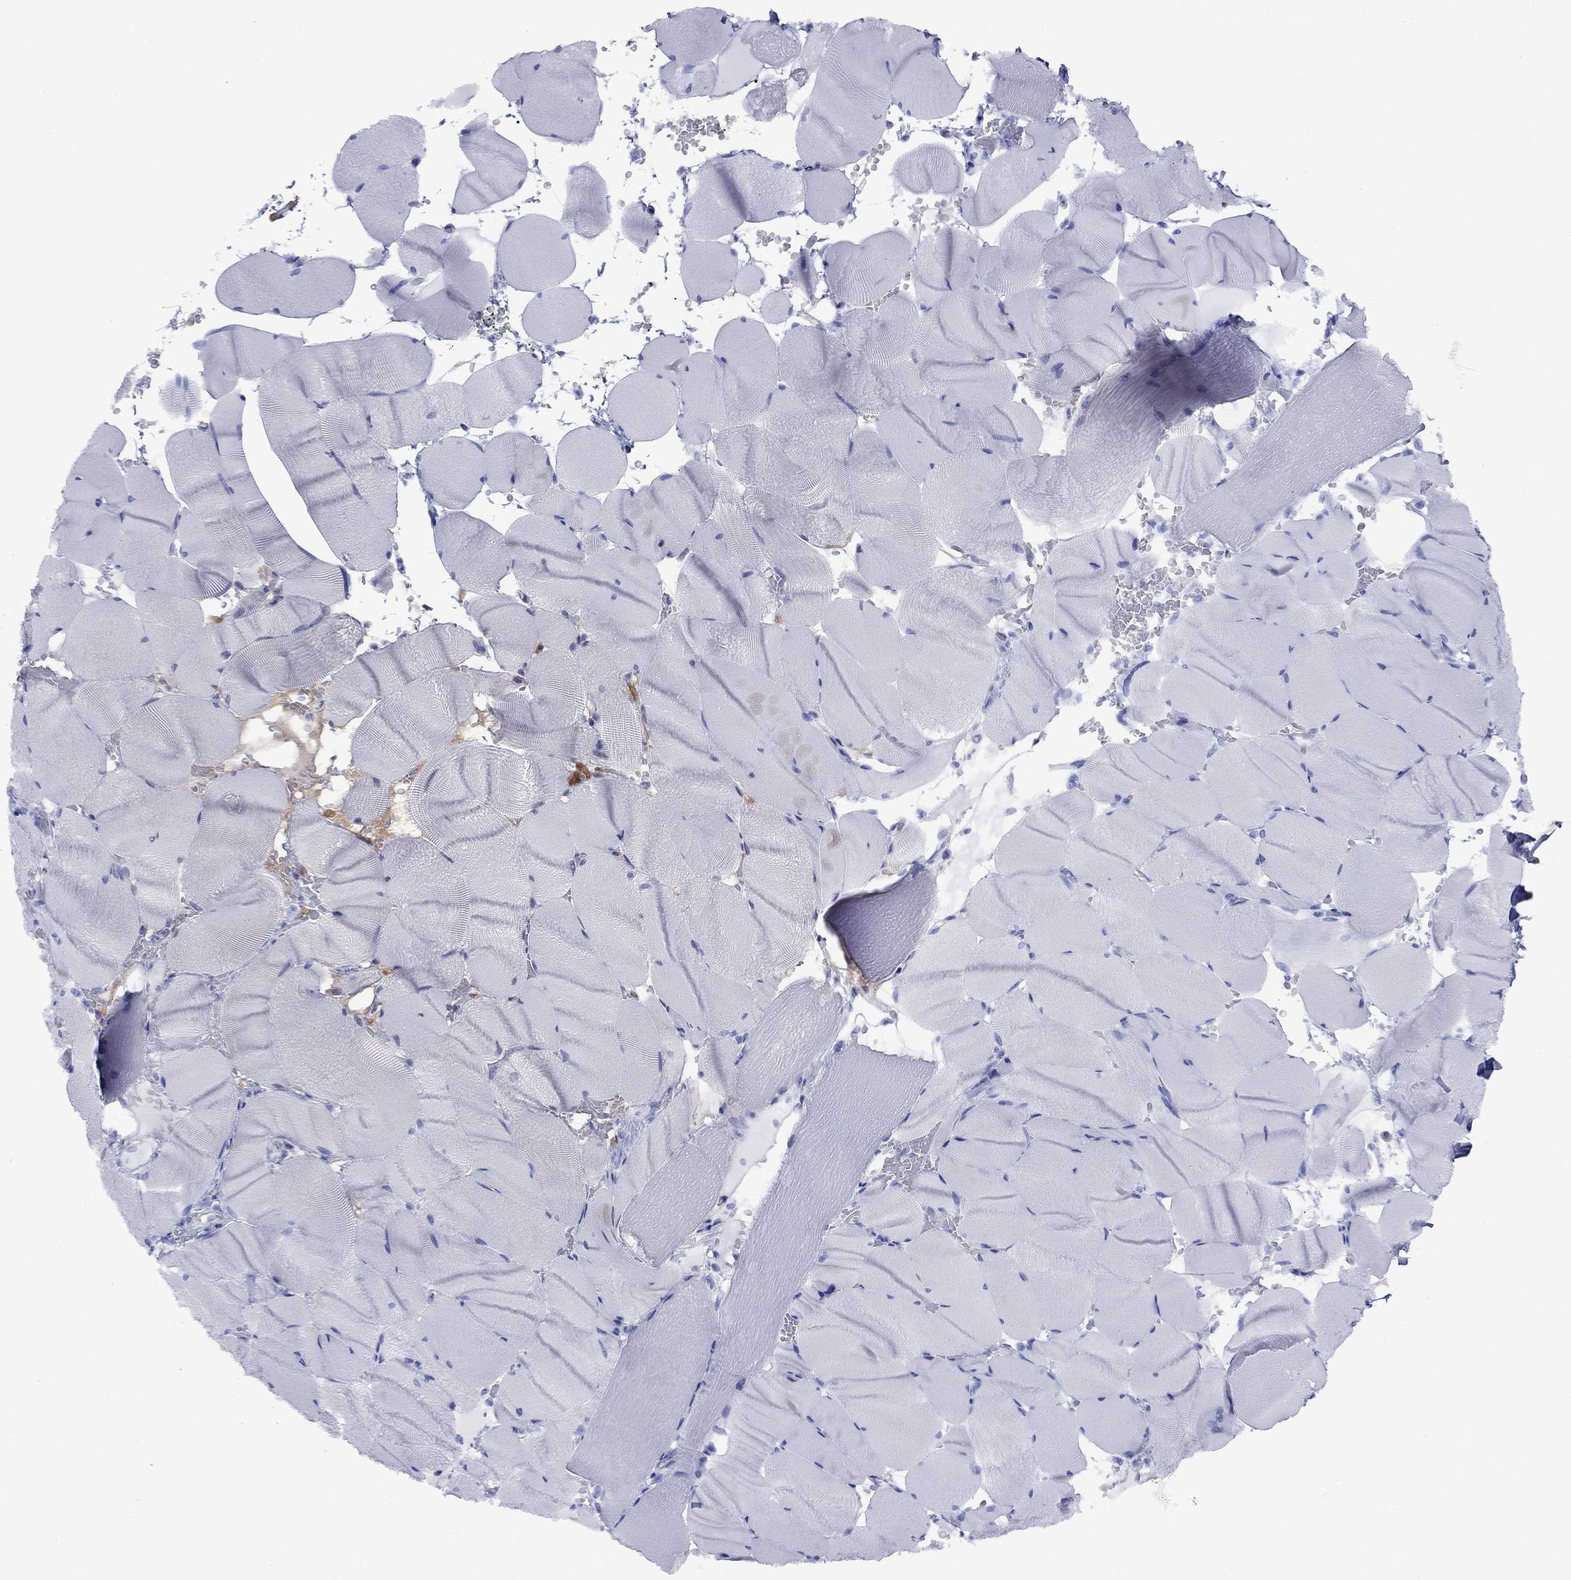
{"staining": {"intensity": "negative", "quantity": "none", "location": "none"}, "tissue": "skeletal muscle", "cell_type": "Myocytes", "image_type": "normal", "snomed": [{"axis": "morphology", "description": "Normal tissue, NOS"}, {"axis": "topography", "description": "Skeletal muscle"}], "caption": "Skeletal muscle was stained to show a protein in brown. There is no significant positivity in myocytes. (DAB (3,3'-diaminobenzidine) immunohistochemistry visualized using brightfield microscopy, high magnification).", "gene": "APOA2", "patient": {"sex": "male", "age": 56}}